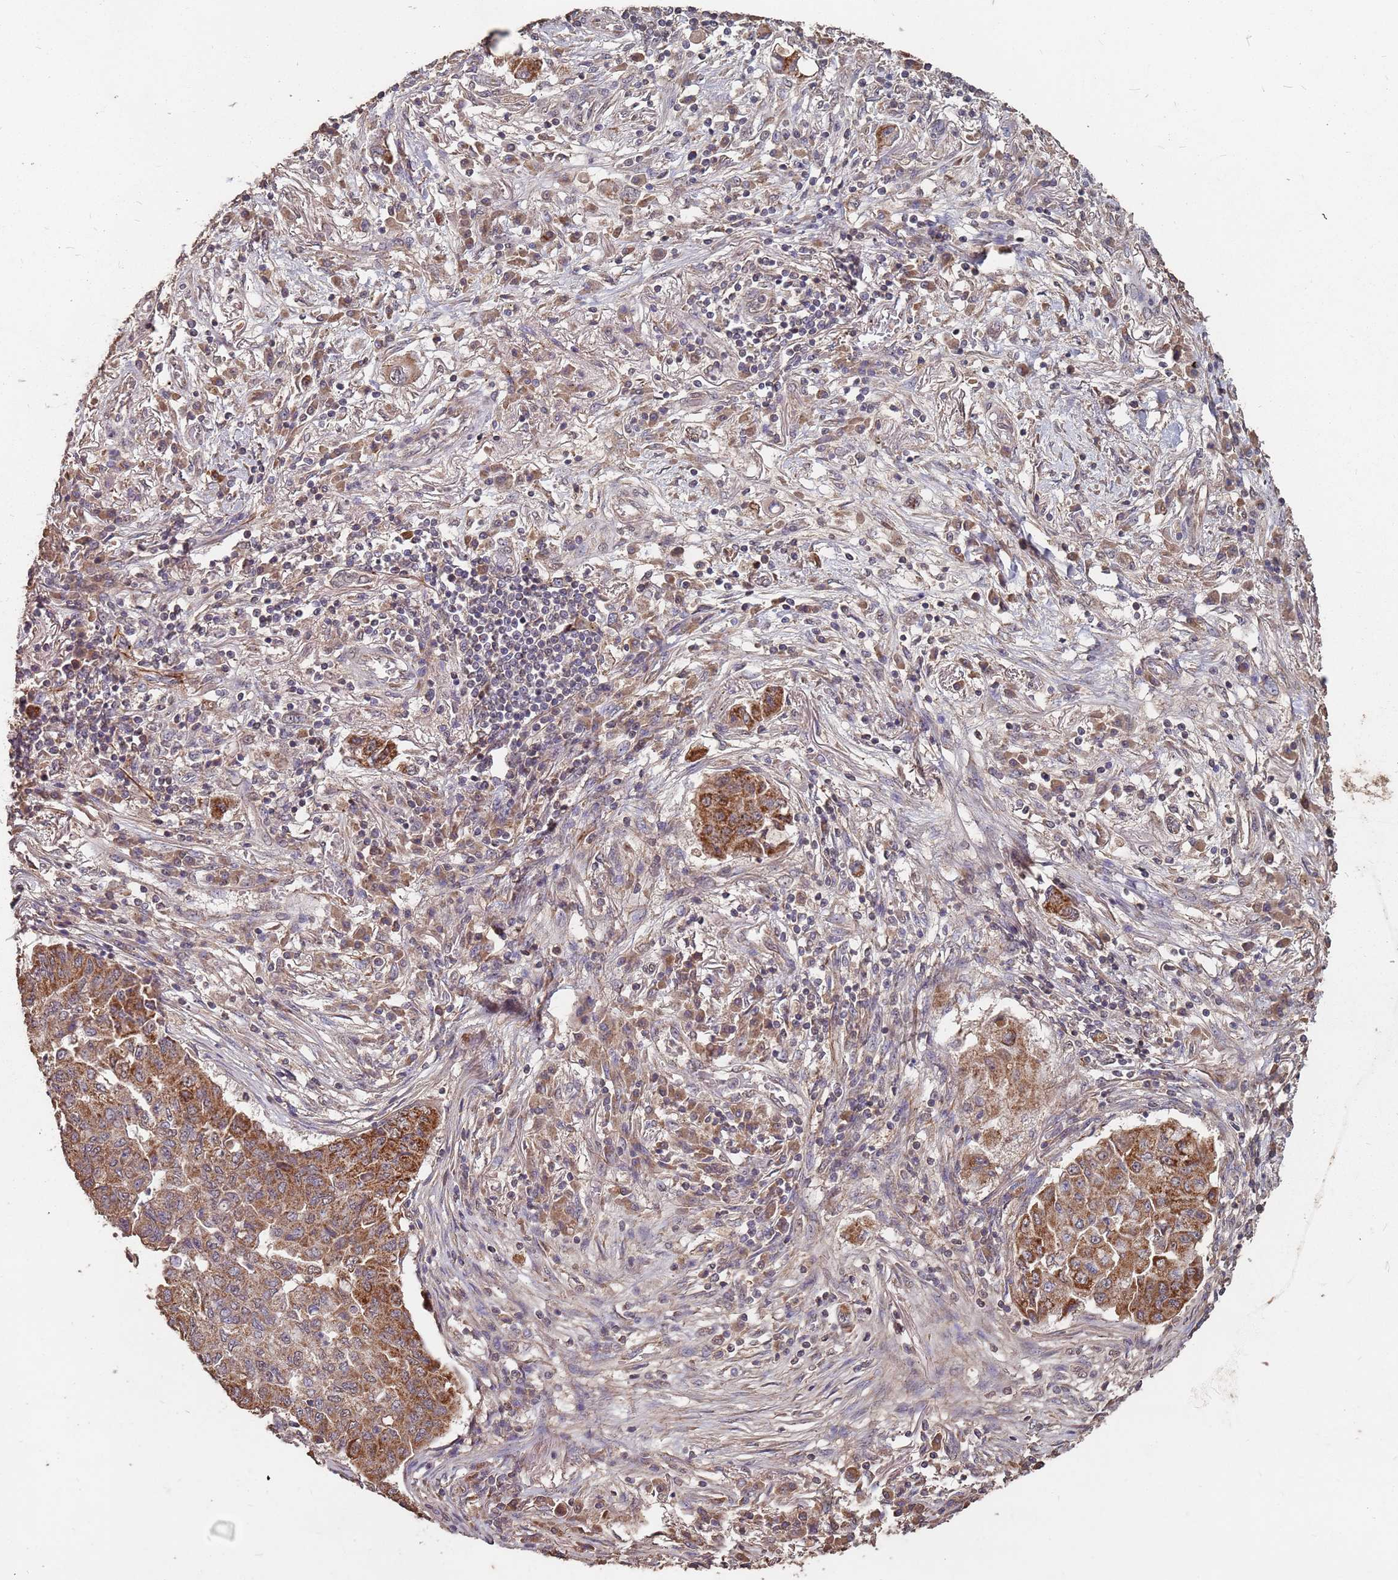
{"staining": {"intensity": "strong", "quantity": ">75%", "location": "cytoplasmic/membranous"}, "tissue": "lung cancer", "cell_type": "Tumor cells", "image_type": "cancer", "snomed": [{"axis": "morphology", "description": "Squamous cell carcinoma, NOS"}, {"axis": "topography", "description": "Lung"}], "caption": "This is an image of immunohistochemistry staining of lung squamous cell carcinoma, which shows strong positivity in the cytoplasmic/membranous of tumor cells.", "gene": "PRORP", "patient": {"sex": "male", "age": 74}}